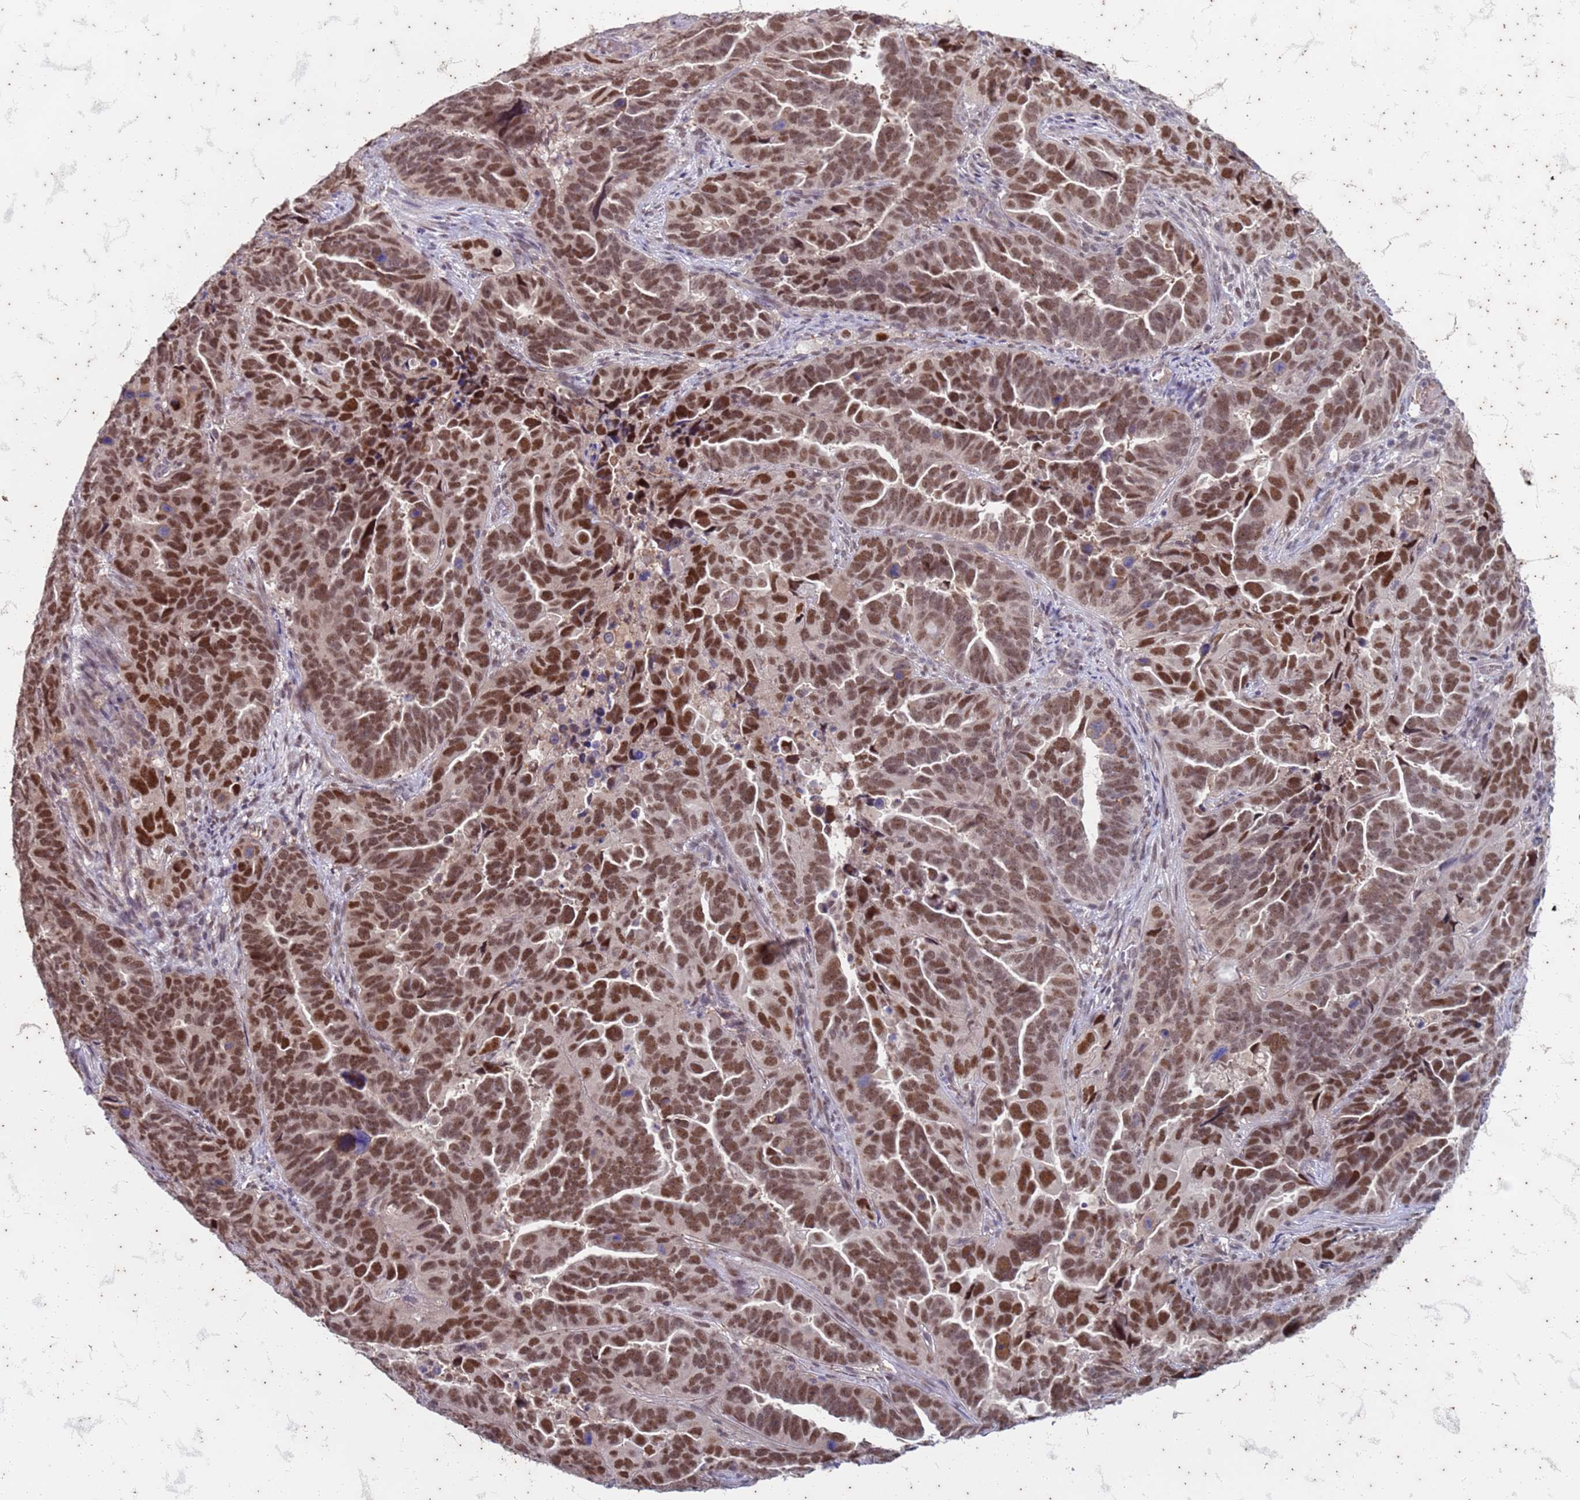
{"staining": {"intensity": "moderate", "quantity": ">75%", "location": "nuclear"}, "tissue": "endometrial cancer", "cell_type": "Tumor cells", "image_type": "cancer", "snomed": [{"axis": "morphology", "description": "Adenocarcinoma, NOS"}, {"axis": "topography", "description": "Endometrium"}], "caption": "IHC of endometrial adenocarcinoma reveals medium levels of moderate nuclear expression in about >75% of tumor cells.", "gene": "TRMT6", "patient": {"sex": "female", "age": 65}}